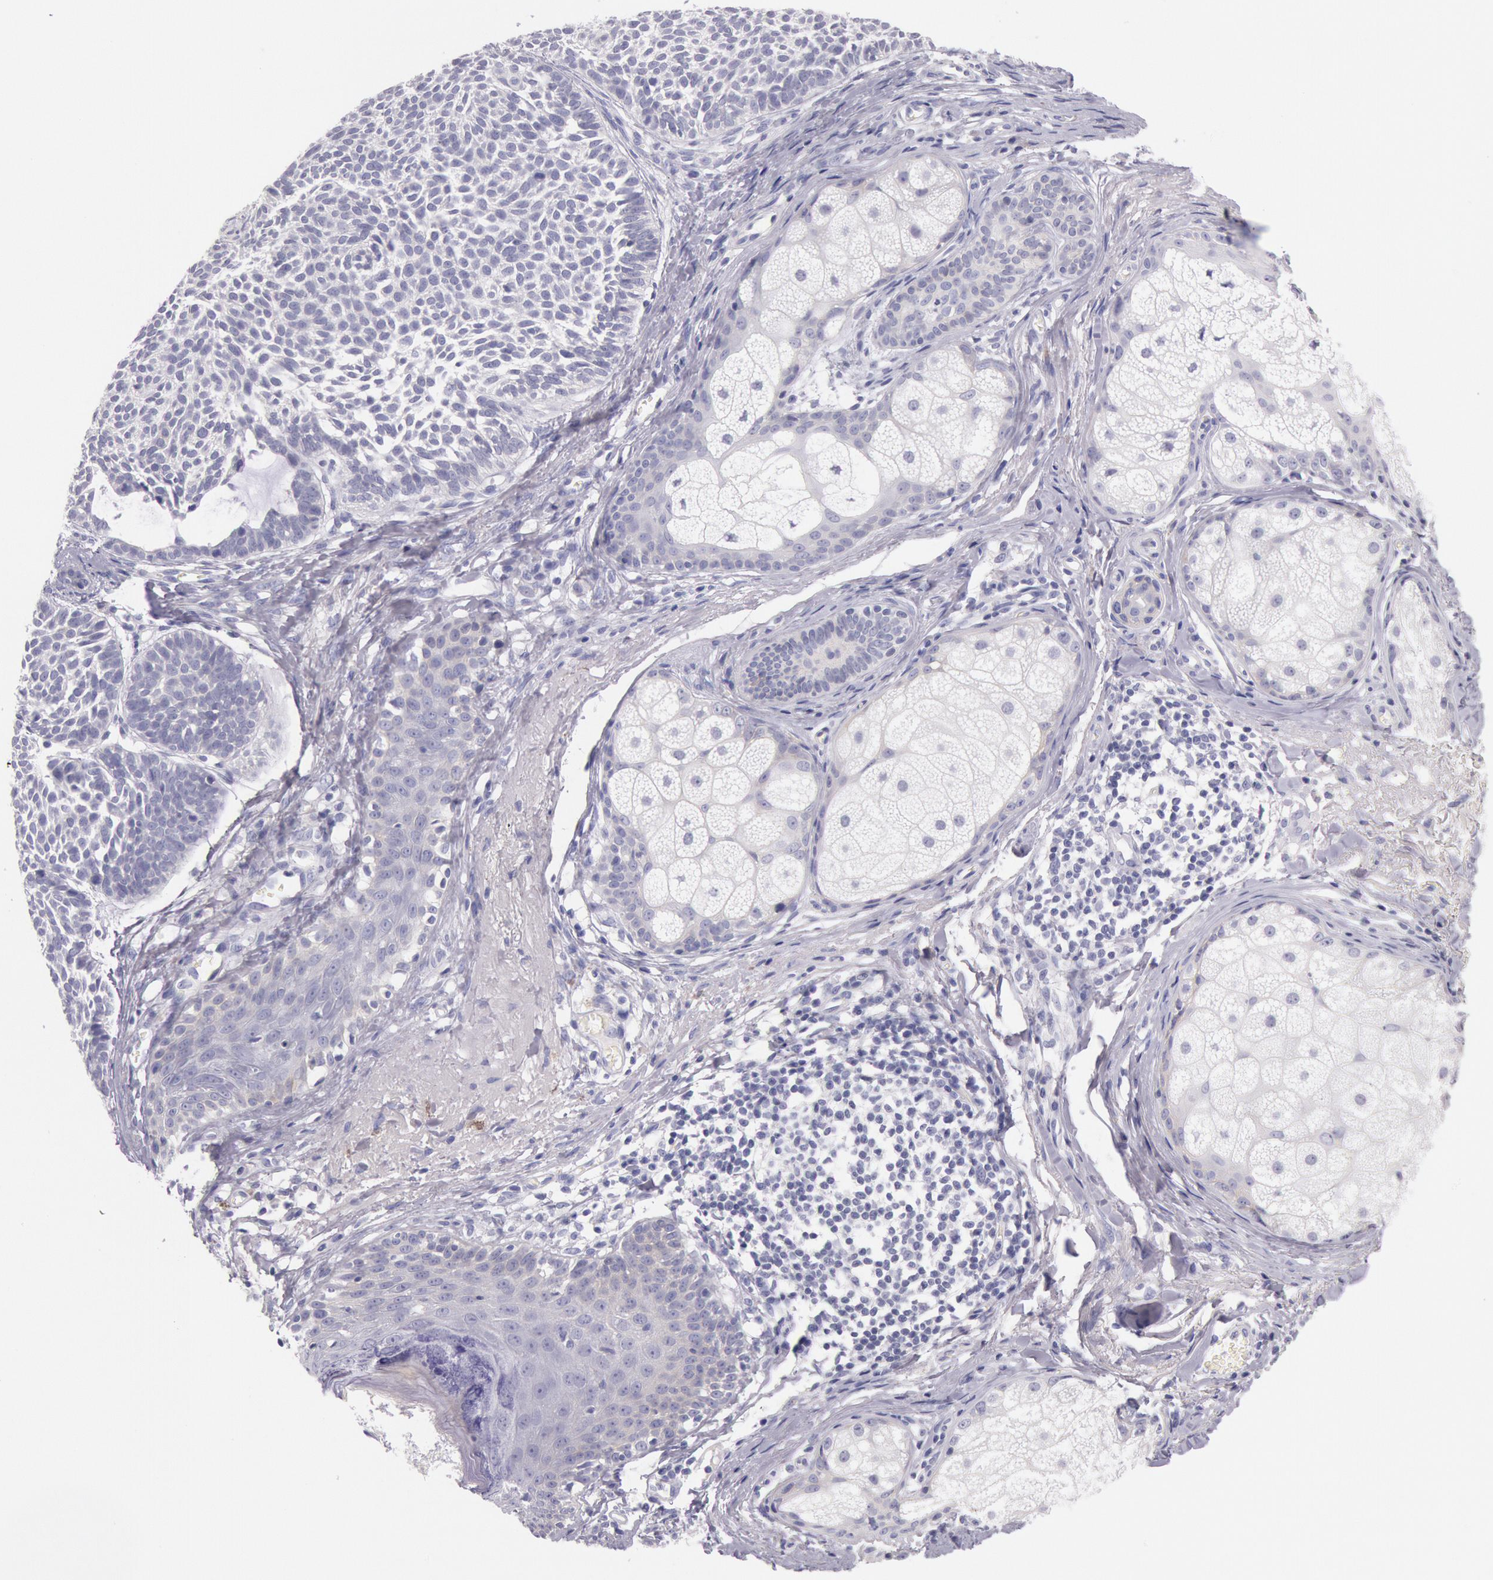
{"staining": {"intensity": "negative", "quantity": "none", "location": "none"}, "tissue": "skin cancer", "cell_type": "Tumor cells", "image_type": "cancer", "snomed": [{"axis": "morphology", "description": "Basal cell carcinoma"}, {"axis": "topography", "description": "Skin"}], "caption": "A high-resolution image shows IHC staining of skin cancer (basal cell carcinoma), which exhibits no significant staining in tumor cells.", "gene": "EGFR", "patient": {"sex": "male", "age": 63}}